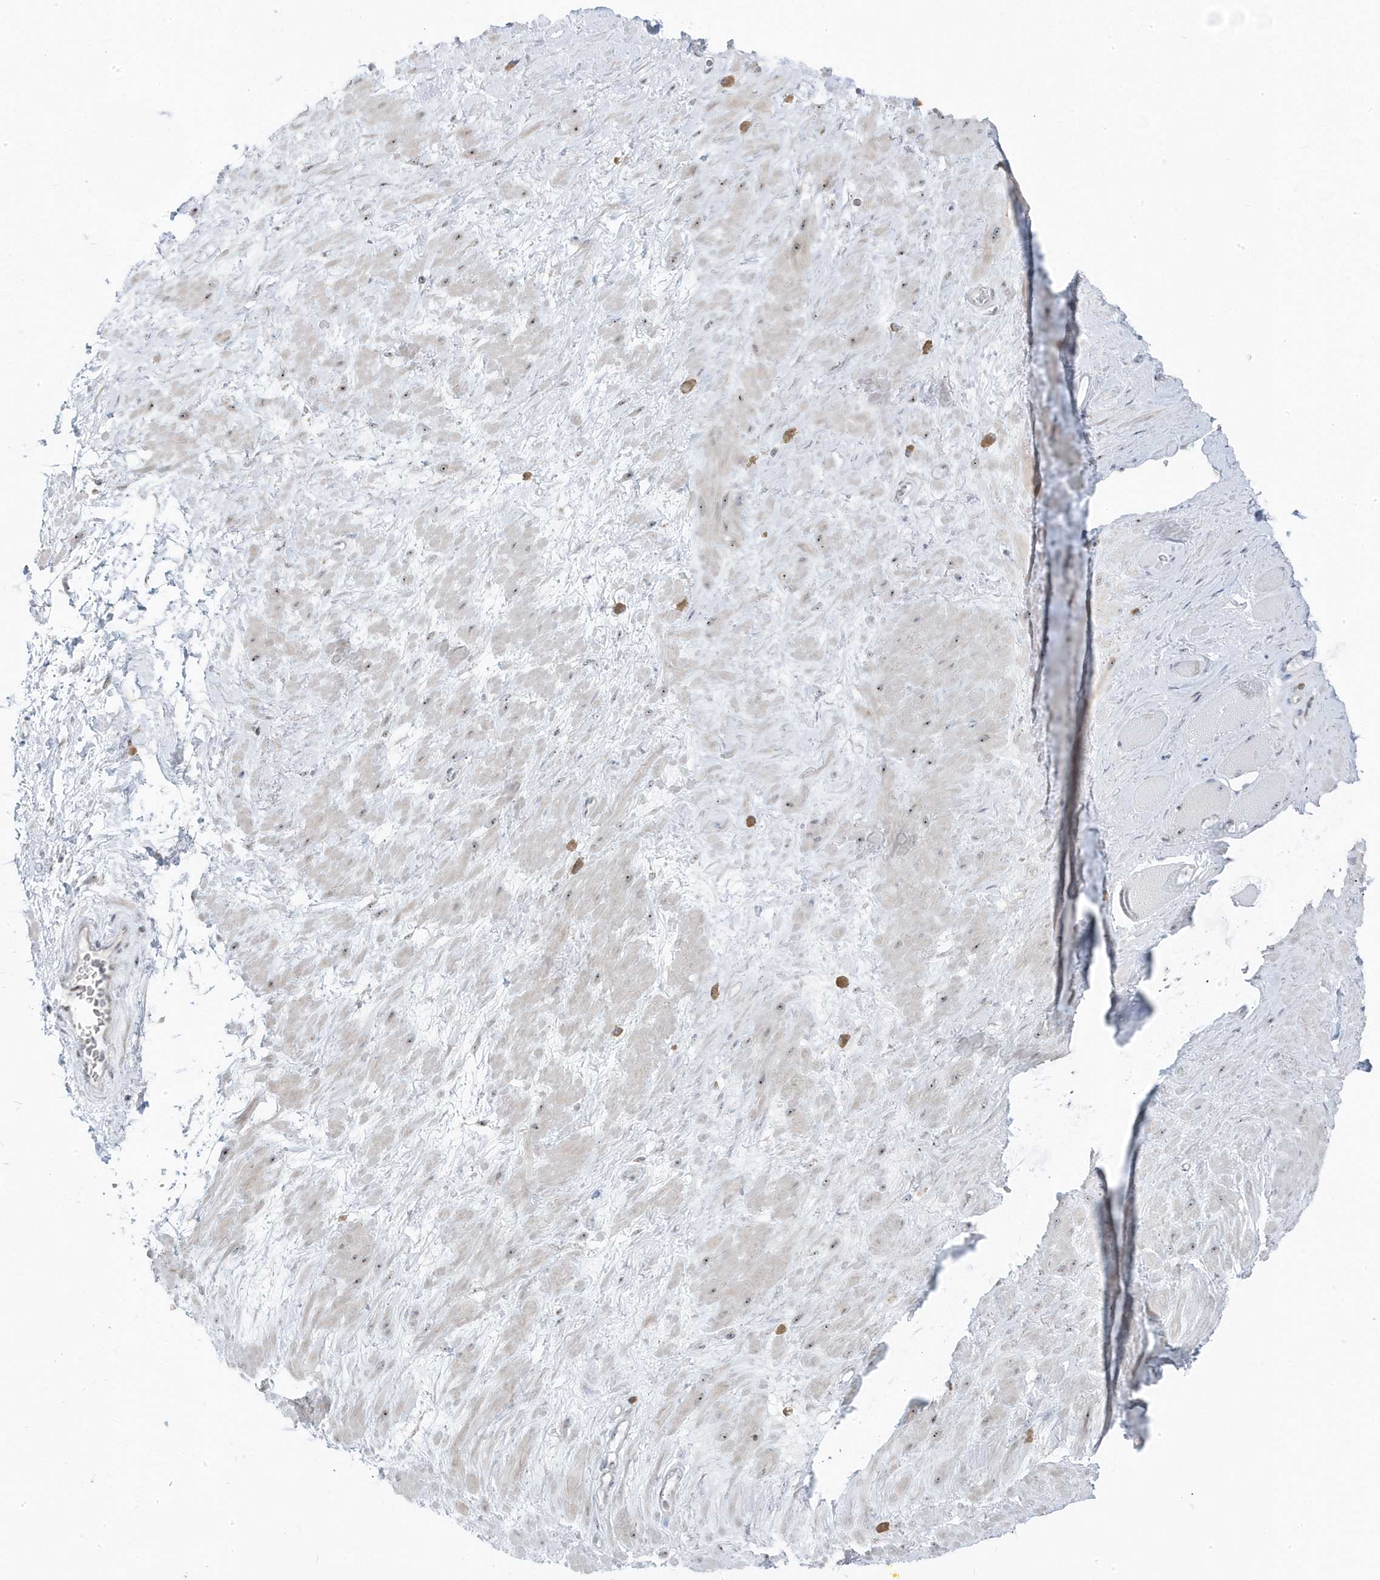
{"staining": {"intensity": "negative", "quantity": "none", "location": "none"}, "tissue": "adipose tissue", "cell_type": "Adipocytes", "image_type": "normal", "snomed": [{"axis": "morphology", "description": "Normal tissue, NOS"}, {"axis": "morphology", "description": "Adenocarcinoma, Low grade"}, {"axis": "topography", "description": "Prostate"}, {"axis": "topography", "description": "Peripheral nerve tissue"}], "caption": "IHC histopathology image of unremarkable adipose tissue stained for a protein (brown), which exhibits no expression in adipocytes. Brightfield microscopy of IHC stained with DAB (brown) and hematoxylin (blue), captured at high magnification.", "gene": "TSEN15", "patient": {"sex": "male", "age": 63}}